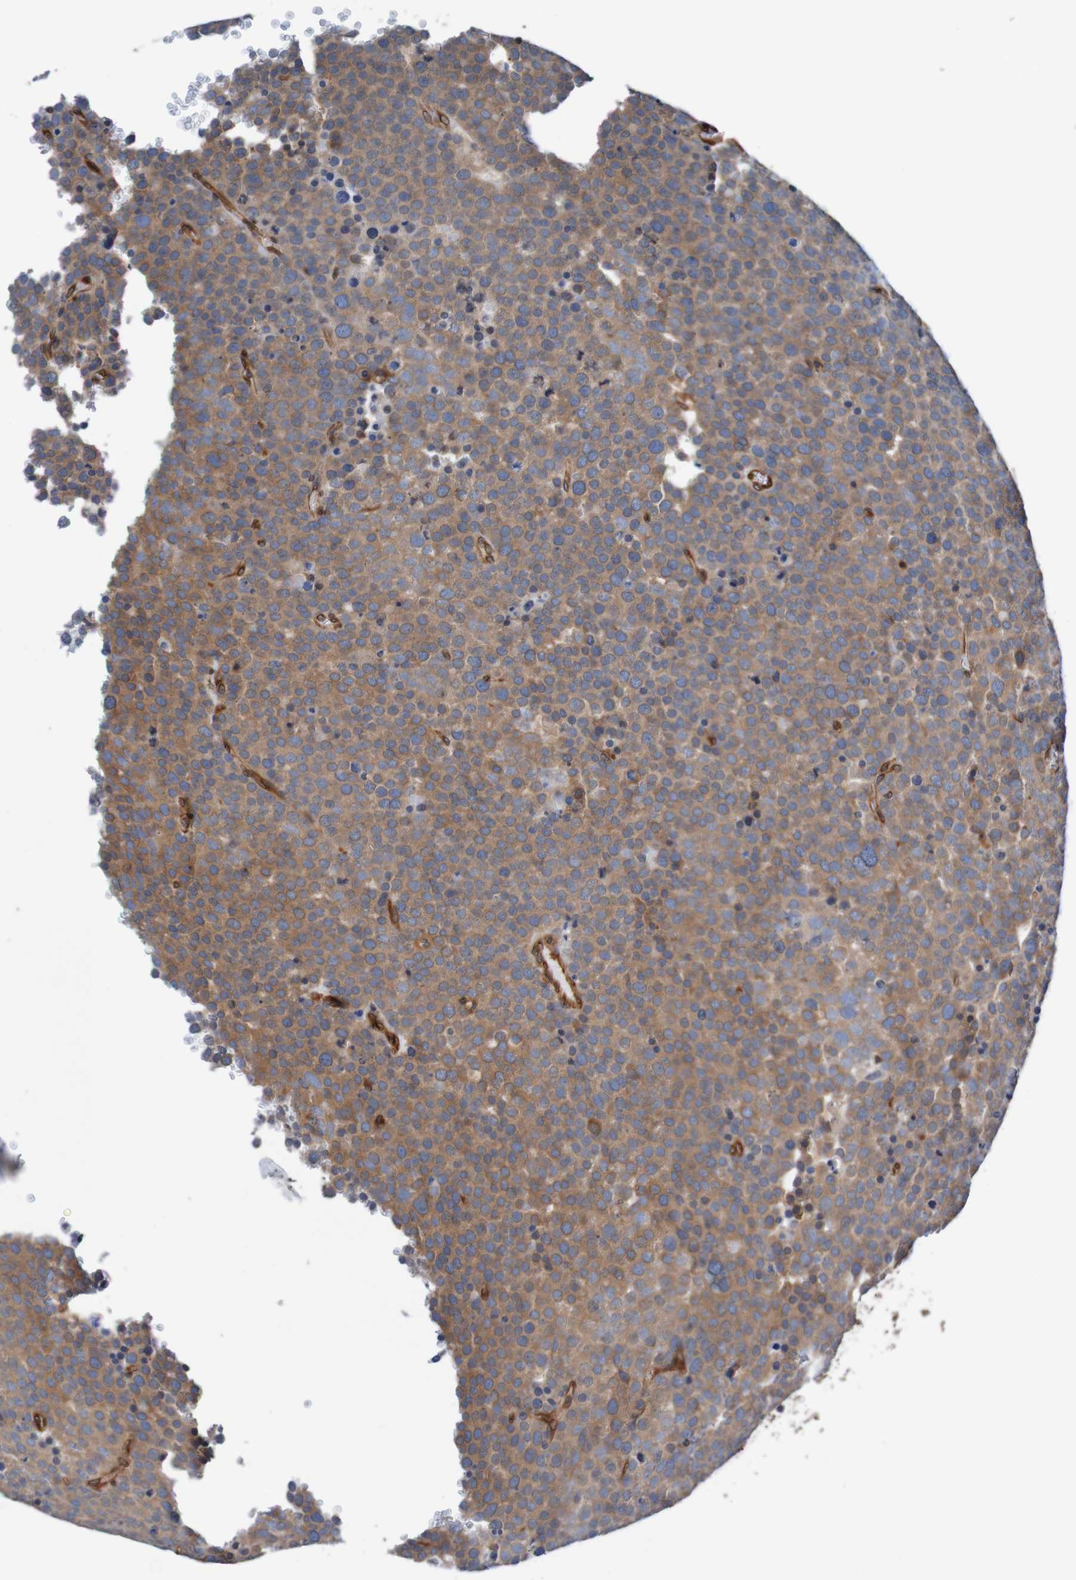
{"staining": {"intensity": "moderate", "quantity": ">75%", "location": "cytoplasmic/membranous"}, "tissue": "testis cancer", "cell_type": "Tumor cells", "image_type": "cancer", "snomed": [{"axis": "morphology", "description": "Seminoma, NOS"}, {"axis": "topography", "description": "Testis"}], "caption": "Immunohistochemical staining of human testis cancer demonstrates medium levels of moderate cytoplasmic/membranous positivity in approximately >75% of tumor cells. The staining was performed using DAB to visualize the protein expression in brown, while the nuclei were stained in blue with hematoxylin (Magnification: 20x).", "gene": "TMEM109", "patient": {"sex": "male", "age": 71}}